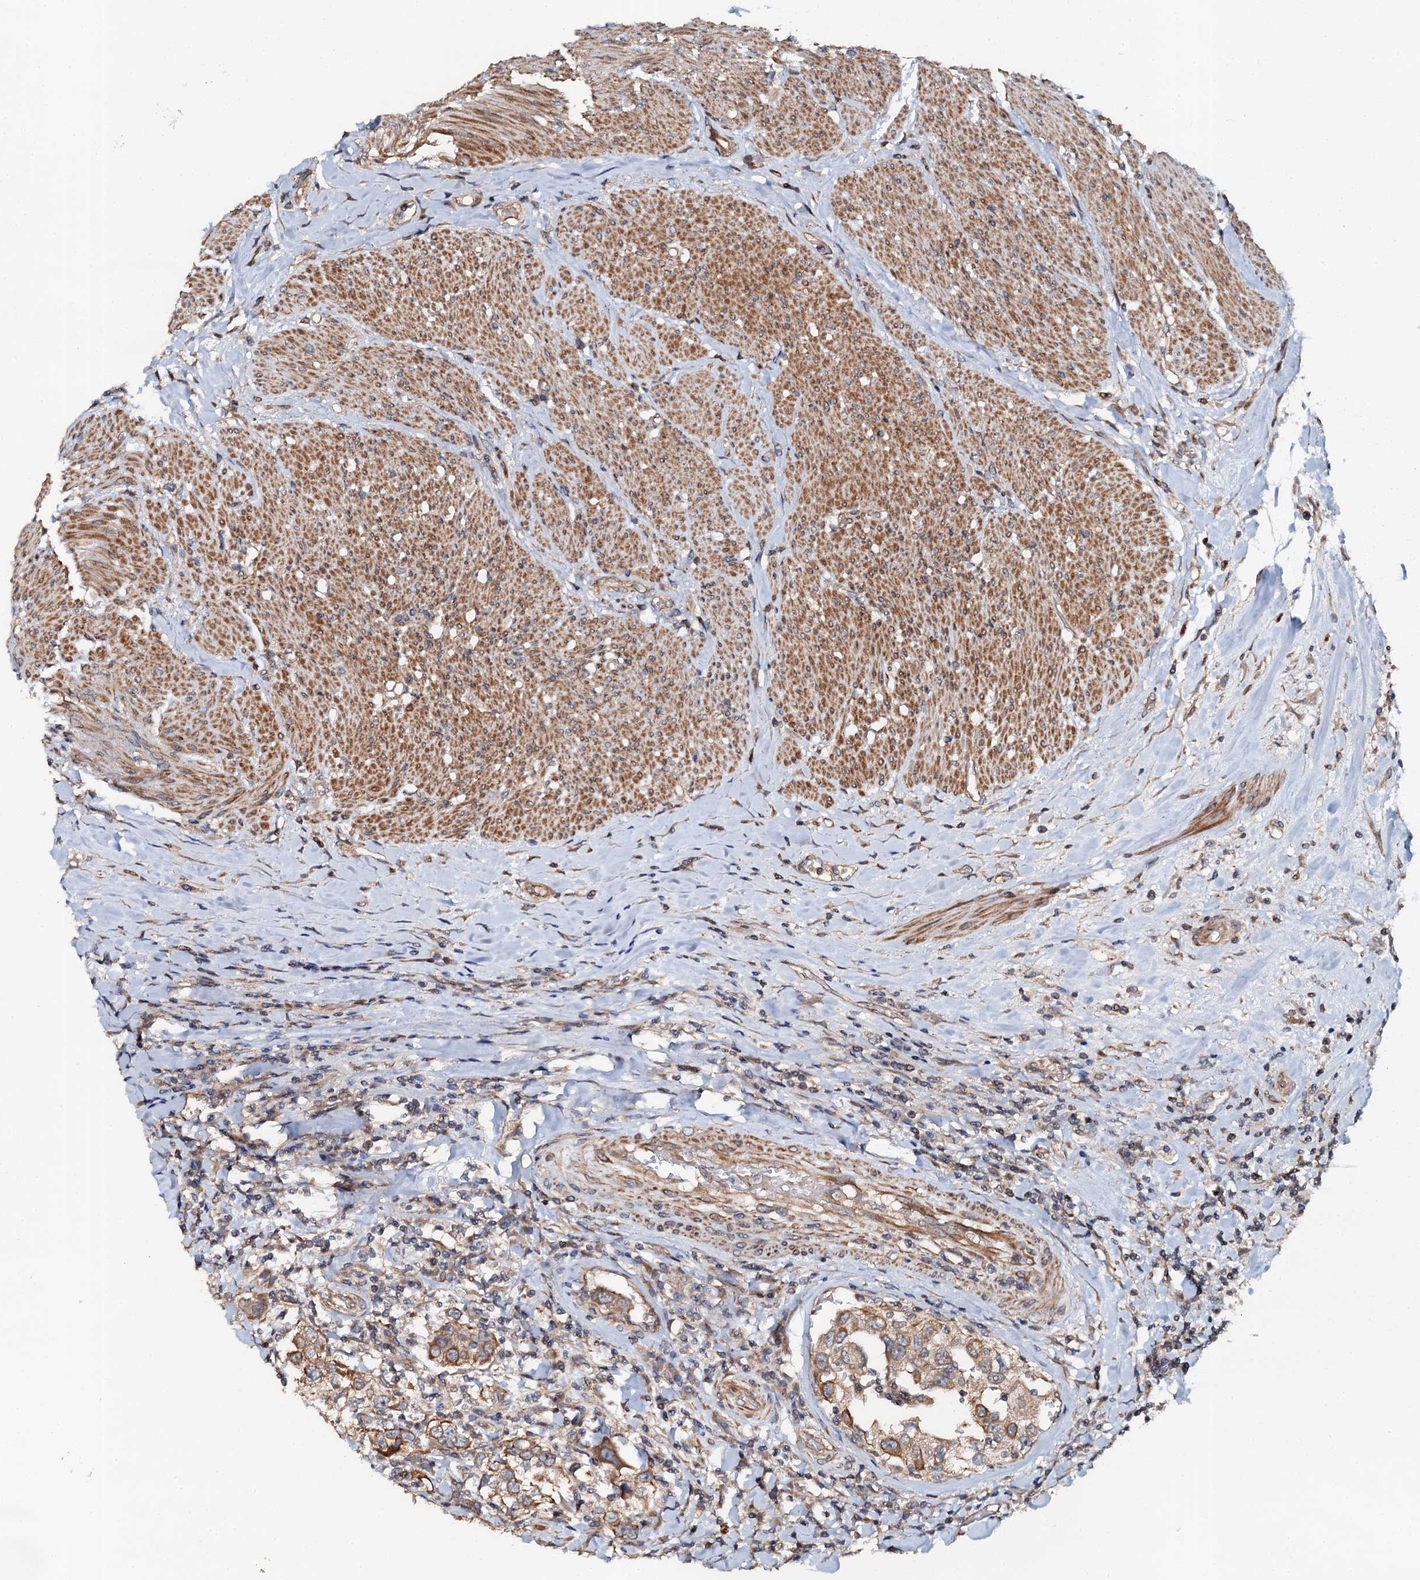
{"staining": {"intensity": "moderate", "quantity": ">75%", "location": "cytoplasmic/membranous"}, "tissue": "urothelial cancer", "cell_type": "Tumor cells", "image_type": "cancer", "snomed": [{"axis": "morphology", "description": "Urothelial carcinoma, High grade"}, {"axis": "topography", "description": "Urinary bladder"}], "caption": "Immunohistochemical staining of urothelial cancer demonstrates medium levels of moderate cytoplasmic/membranous protein staining in about >75% of tumor cells.", "gene": "GLCE", "patient": {"sex": "female", "age": 80}}